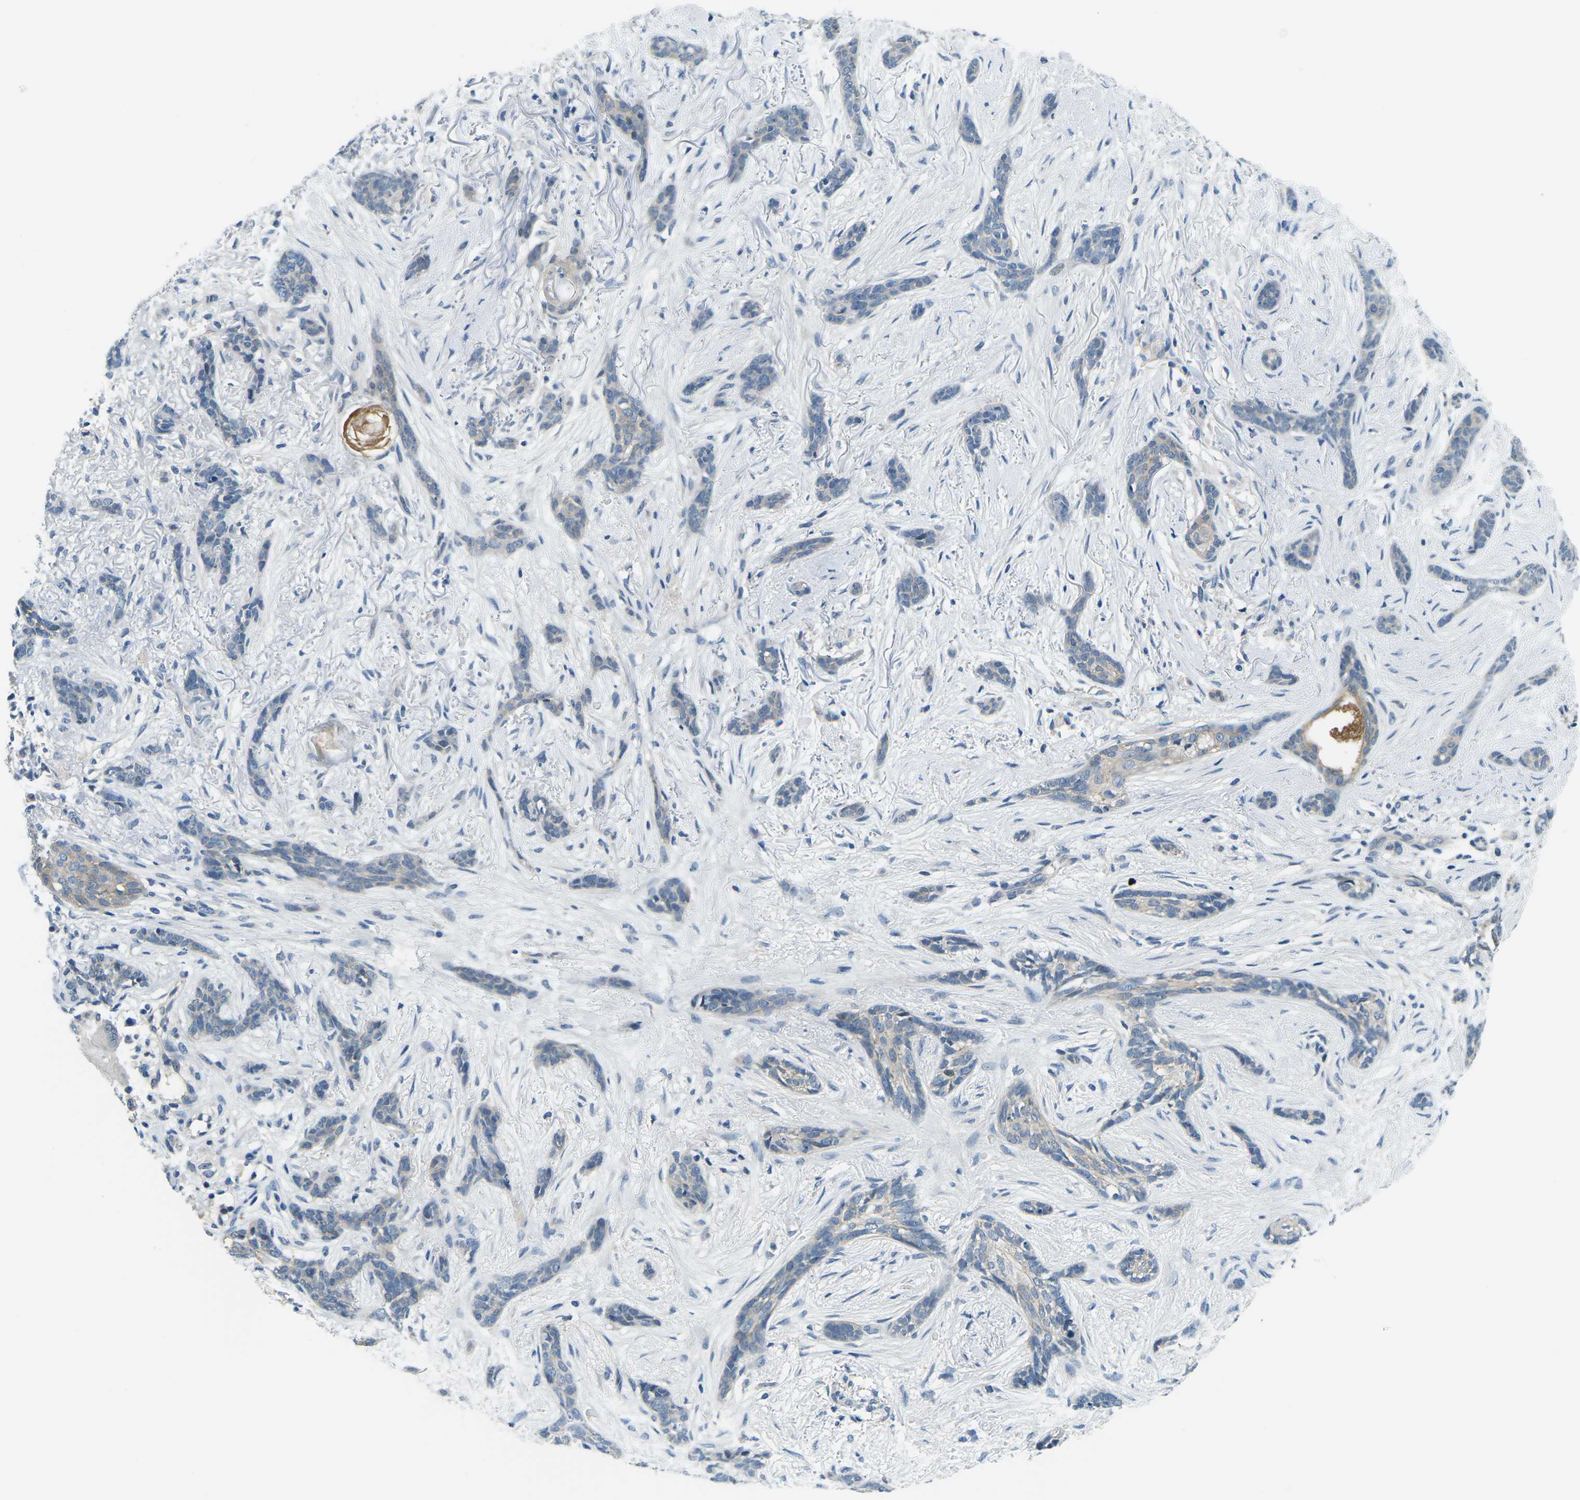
{"staining": {"intensity": "negative", "quantity": "none", "location": "none"}, "tissue": "skin cancer", "cell_type": "Tumor cells", "image_type": "cancer", "snomed": [{"axis": "morphology", "description": "Basal cell carcinoma"}, {"axis": "morphology", "description": "Adnexal tumor, benign"}, {"axis": "topography", "description": "Skin"}], "caption": "This photomicrograph is of skin basal cell carcinoma stained with immunohistochemistry to label a protein in brown with the nuclei are counter-stained blue. There is no positivity in tumor cells.", "gene": "CTNND1", "patient": {"sex": "female", "age": 42}}